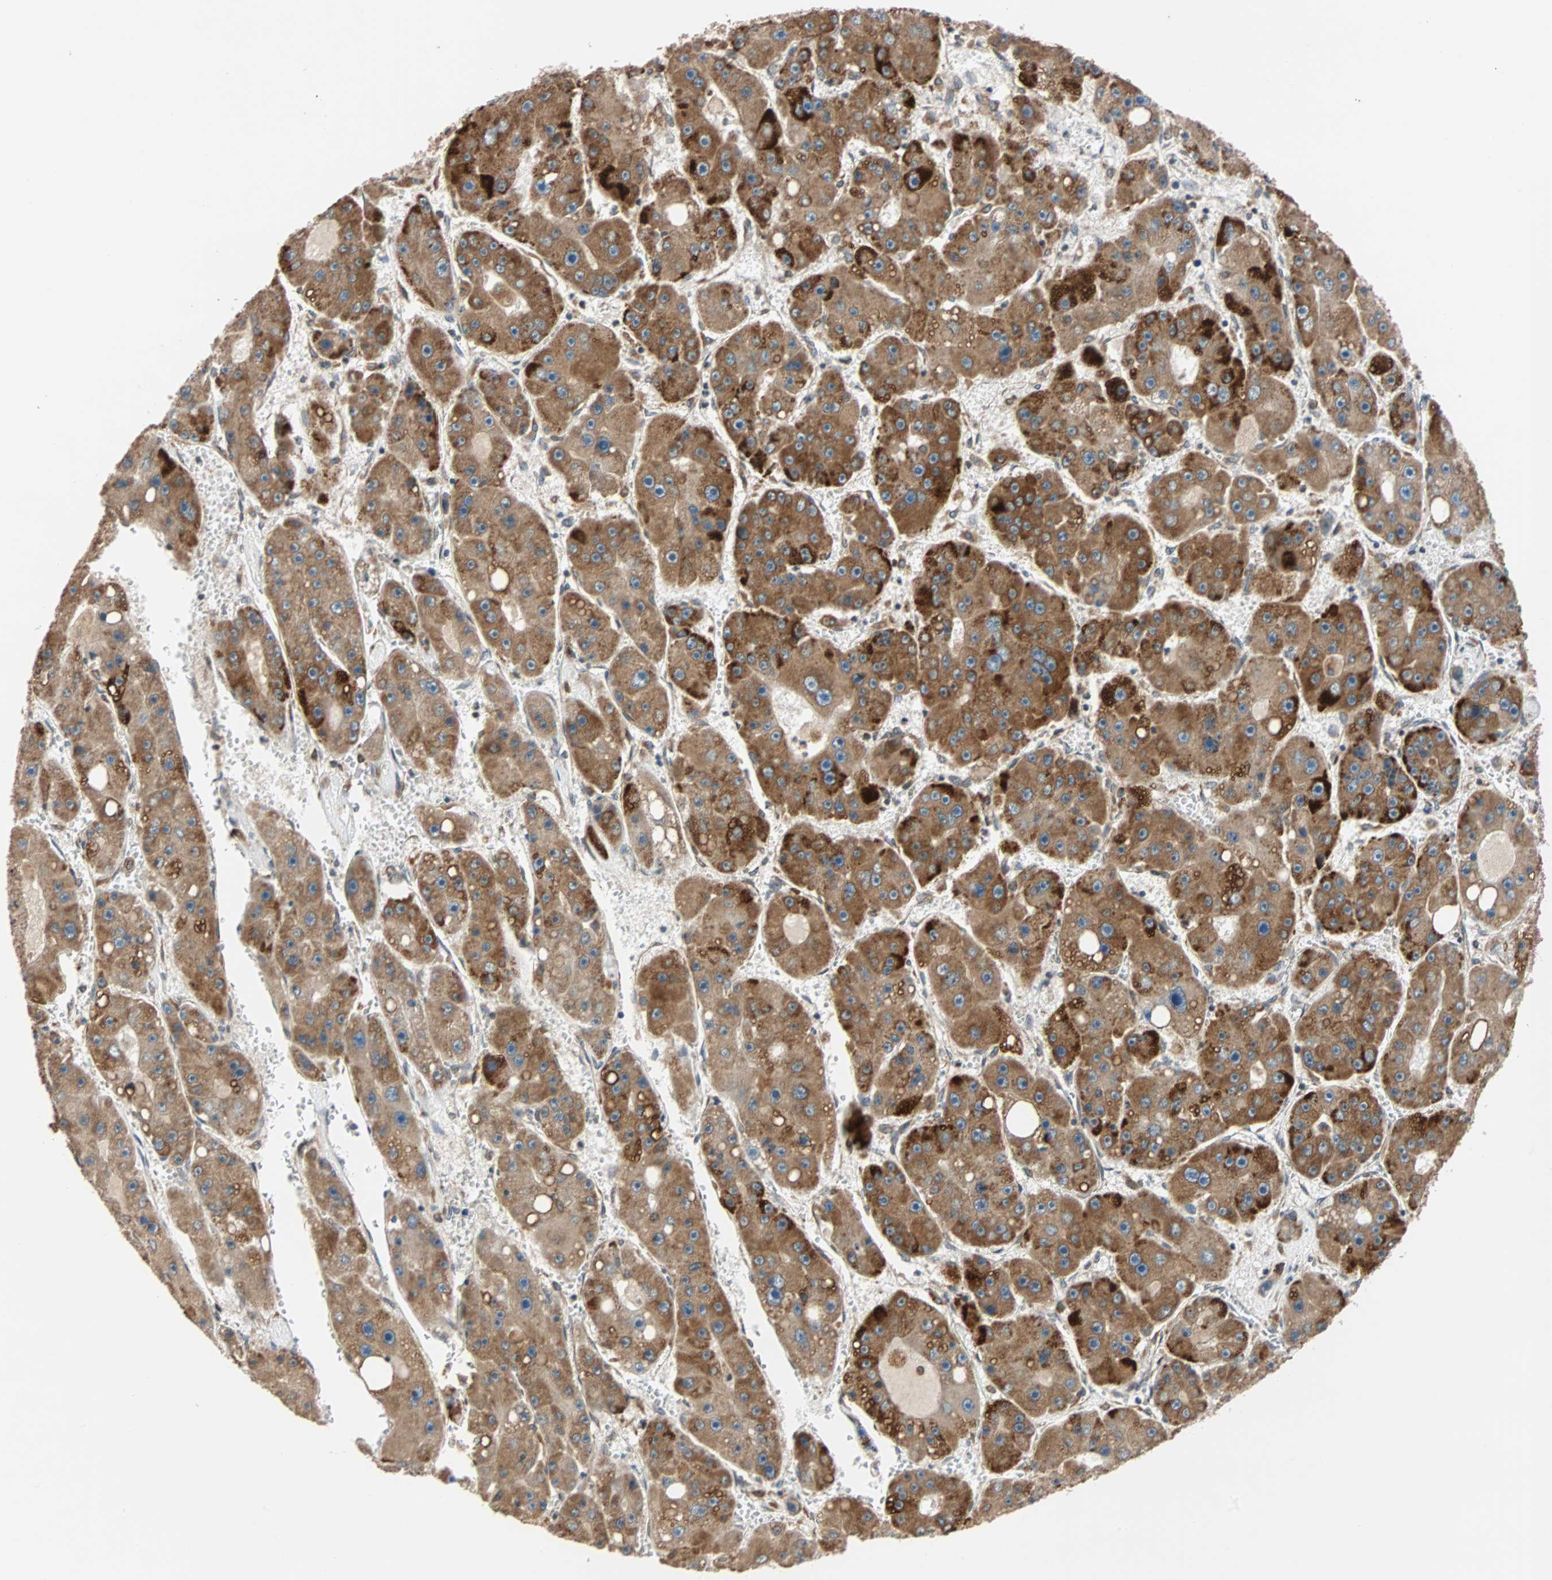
{"staining": {"intensity": "strong", "quantity": ">75%", "location": "cytoplasmic/membranous"}, "tissue": "liver cancer", "cell_type": "Tumor cells", "image_type": "cancer", "snomed": [{"axis": "morphology", "description": "Carcinoma, Hepatocellular, NOS"}, {"axis": "topography", "description": "Liver"}], "caption": "Strong cytoplasmic/membranous positivity is seen in approximately >75% of tumor cells in hepatocellular carcinoma (liver).", "gene": "AUP1", "patient": {"sex": "female", "age": 61}}